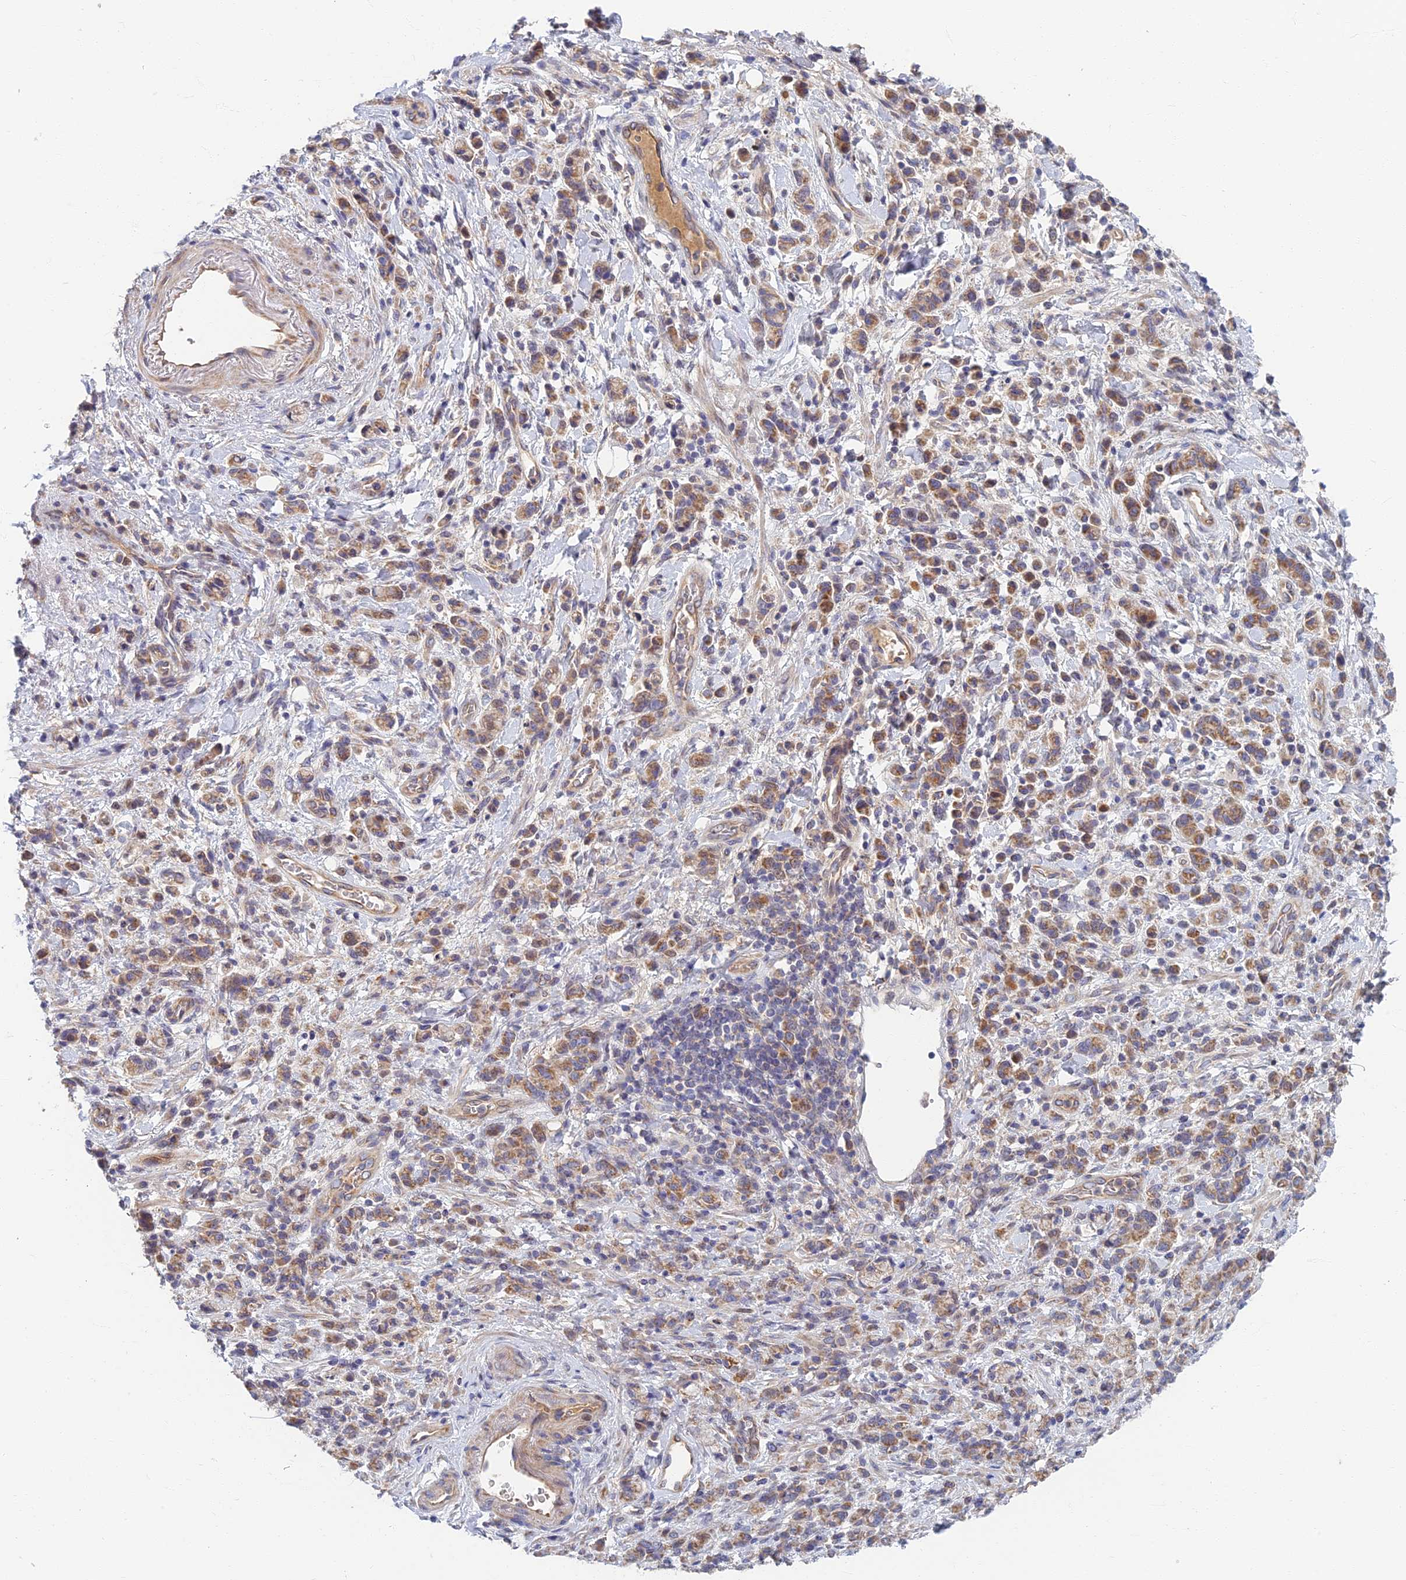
{"staining": {"intensity": "moderate", "quantity": ">75%", "location": "cytoplasmic/membranous"}, "tissue": "stomach cancer", "cell_type": "Tumor cells", "image_type": "cancer", "snomed": [{"axis": "morphology", "description": "Adenocarcinoma, NOS"}, {"axis": "topography", "description": "Stomach"}], "caption": "A photomicrograph of stomach cancer (adenocarcinoma) stained for a protein shows moderate cytoplasmic/membranous brown staining in tumor cells.", "gene": "SOGA1", "patient": {"sex": "male", "age": 77}}